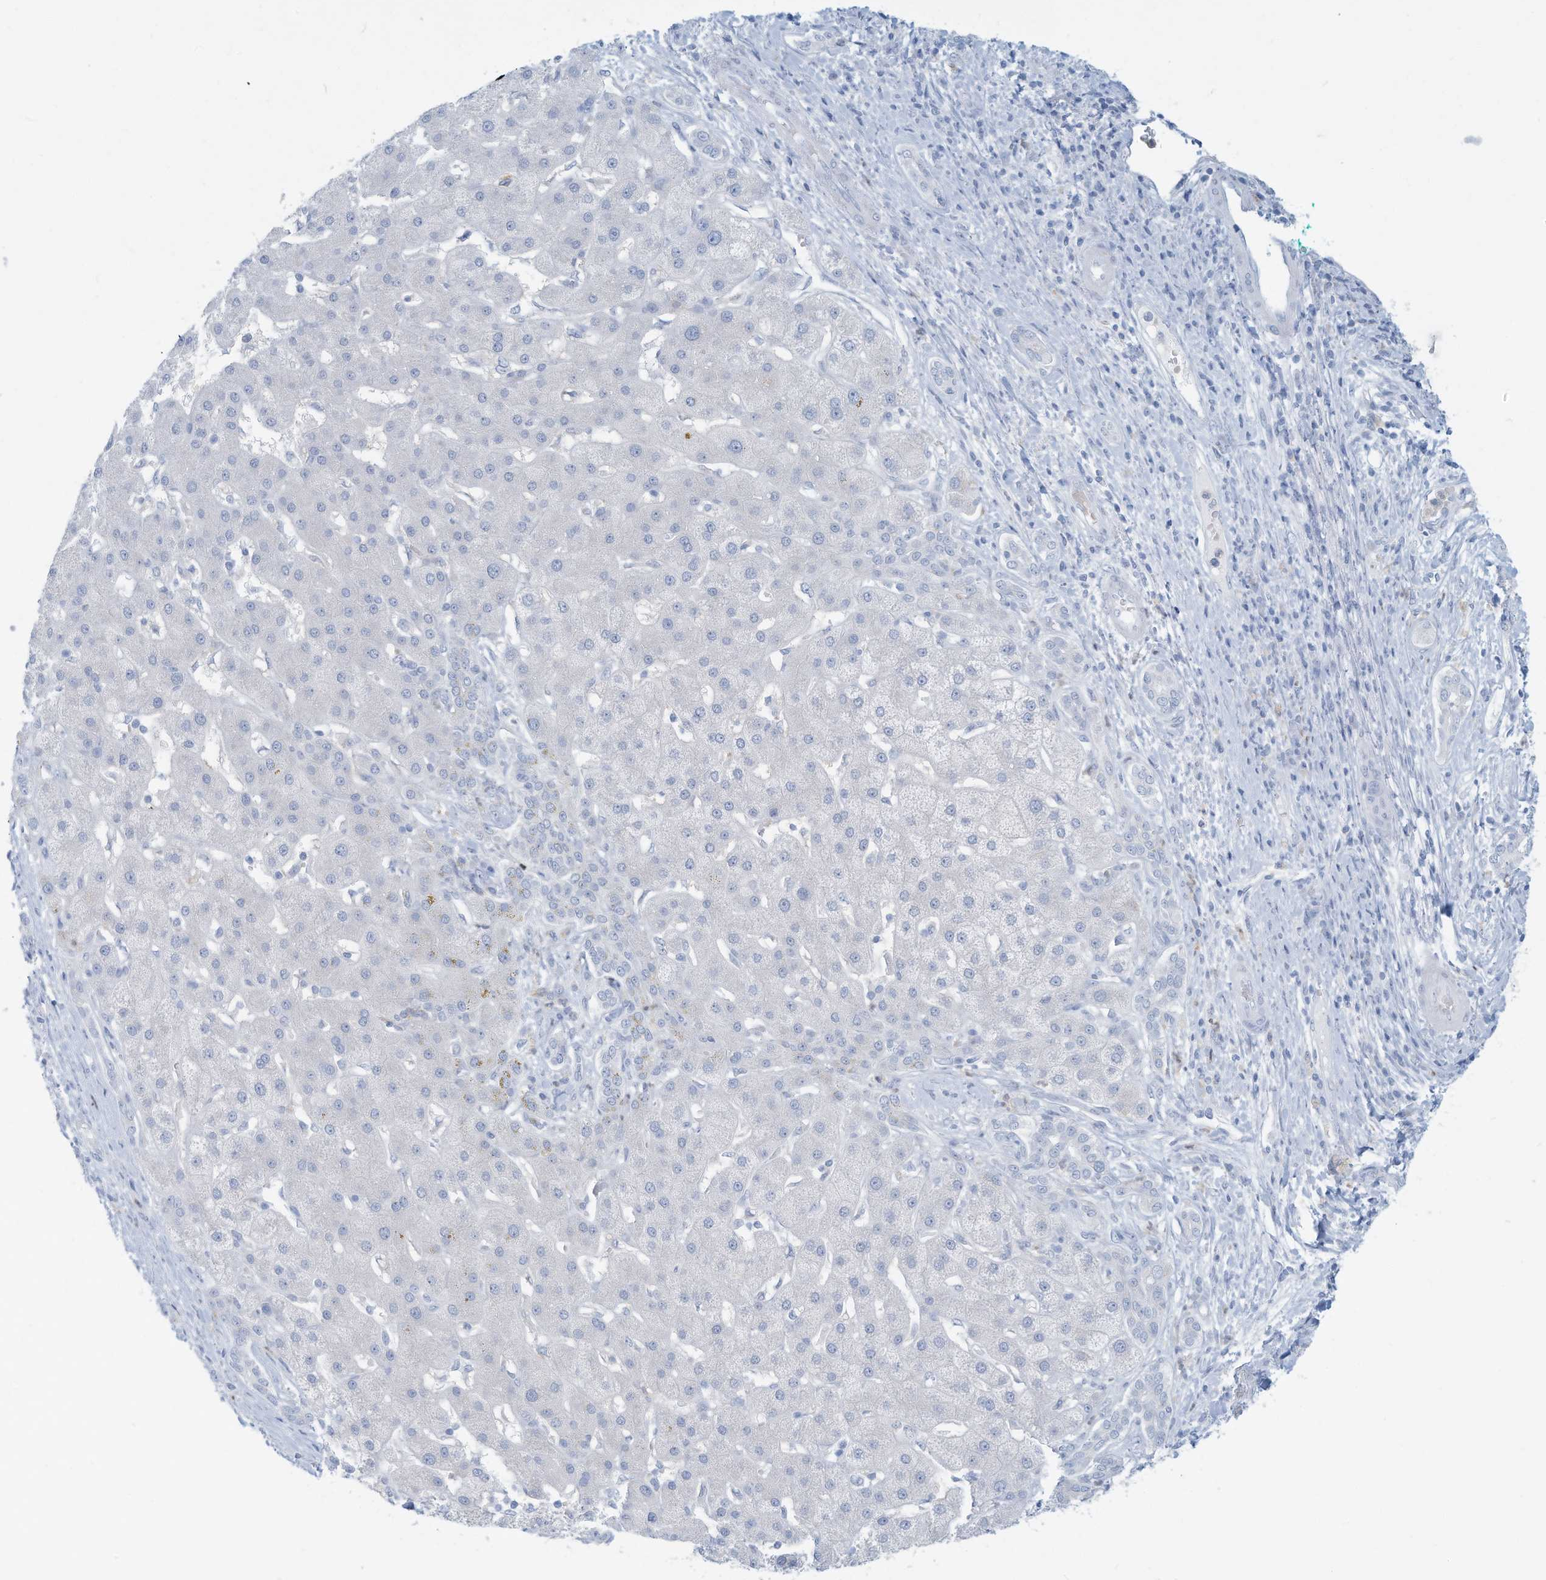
{"staining": {"intensity": "negative", "quantity": "none", "location": "none"}, "tissue": "liver cancer", "cell_type": "Tumor cells", "image_type": "cancer", "snomed": [{"axis": "morphology", "description": "Carcinoma, Hepatocellular, NOS"}, {"axis": "topography", "description": "Liver"}], "caption": "Immunohistochemical staining of hepatocellular carcinoma (liver) shows no significant staining in tumor cells.", "gene": "ERI2", "patient": {"sex": "male", "age": 65}}